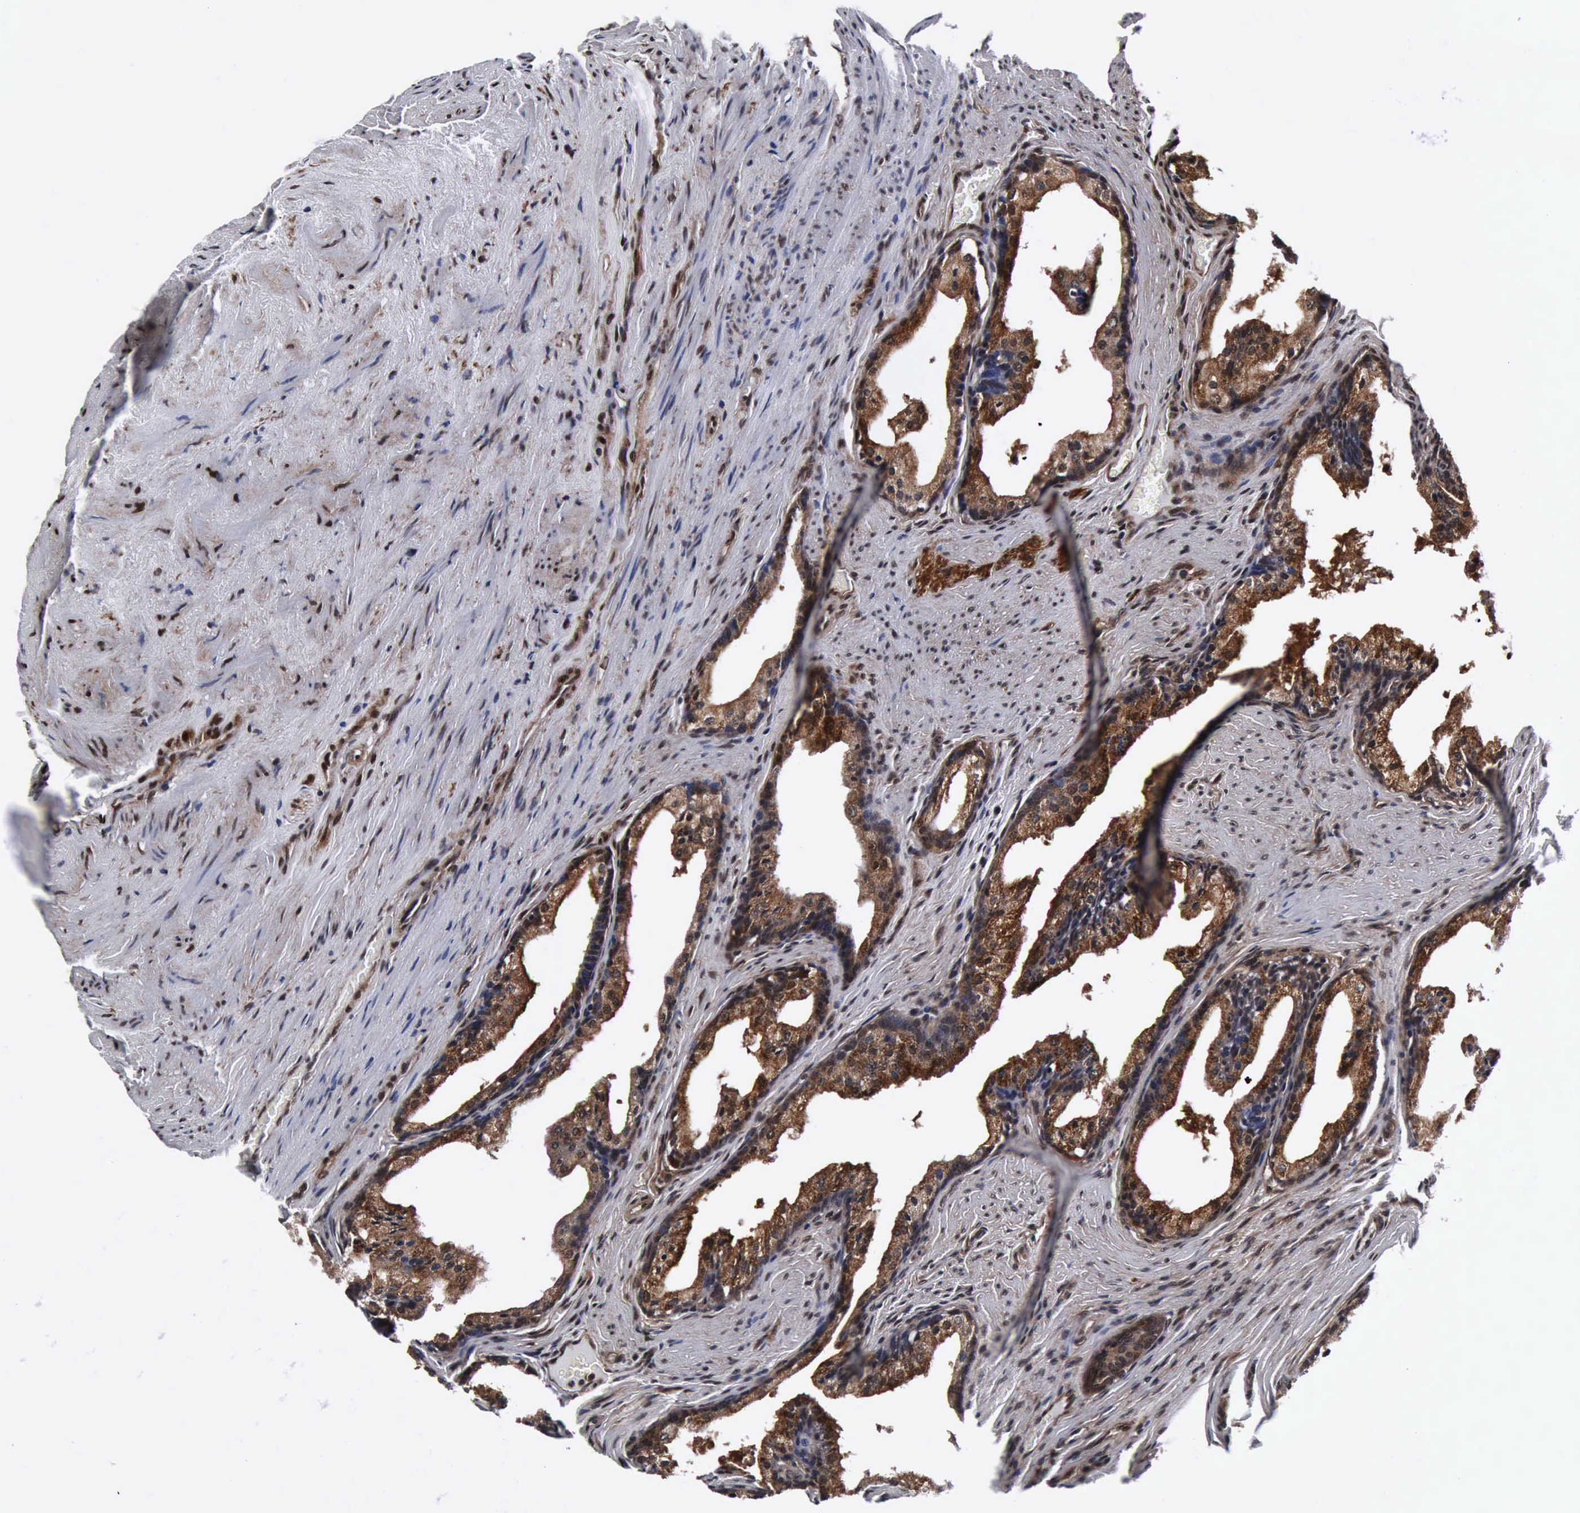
{"staining": {"intensity": "moderate", "quantity": ">75%", "location": "cytoplasmic/membranous,nuclear"}, "tissue": "prostate cancer", "cell_type": "Tumor cells", "image_type": "cancer", "snomed": [{"axis": "morphology", "description": "Adenocarcinoma, Medium grade"}, {"axis": "topography", "description": "Prostate"}], "caption": "Prostate adenocarcinoma (medium-grade) was stained to show a protein in brown. There is medium levels of moderate cytoplasmic/membranous and nuclear staining in approximately >75% of tumor cells.", "gene": "UBC", "patient": {"sex": "male", "age": 60}}